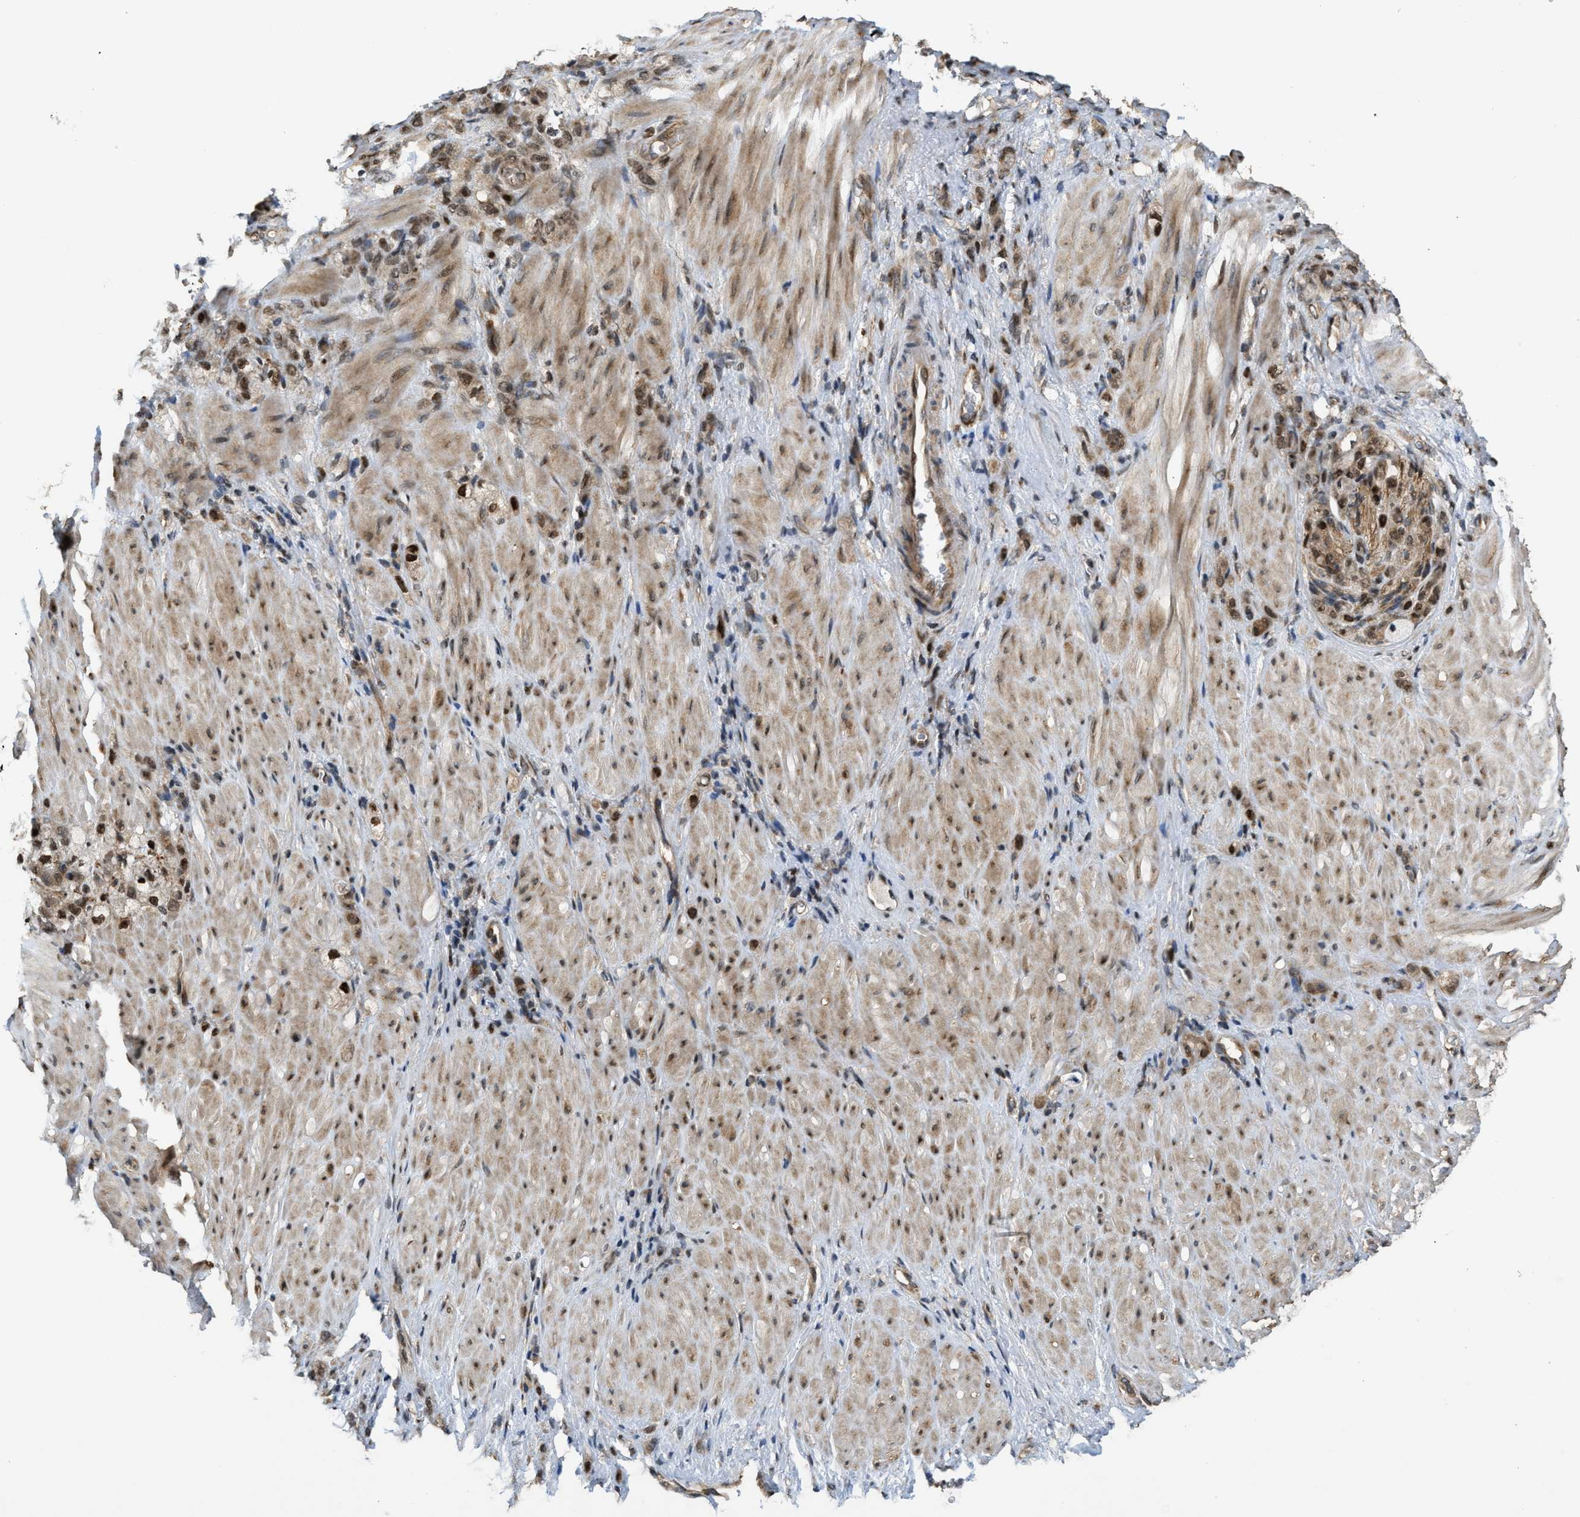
{"staining": {"intensity": "moderate", "quantity": ">75%", "location": "nuclear"}, "tissue": "stomach cancer", "cell_type": "Tumor cells", "image_type": "cancer", "snomed": [{"axis": "morphology", "description": "Normal tissue, NOS"}, {"axis": "morphology", "description": "Adenocarcinoma, NOS"}, {"axis": "topography", "description": "Stomach"}], "caption": "This is a photomicrograph of IHC staining of adenocarcinoma (stomach), which shows moderate expression in the nuclear of tumor cells.", "gene": "SERTAD2", "patient": {"sex": "male", "age": 82}}